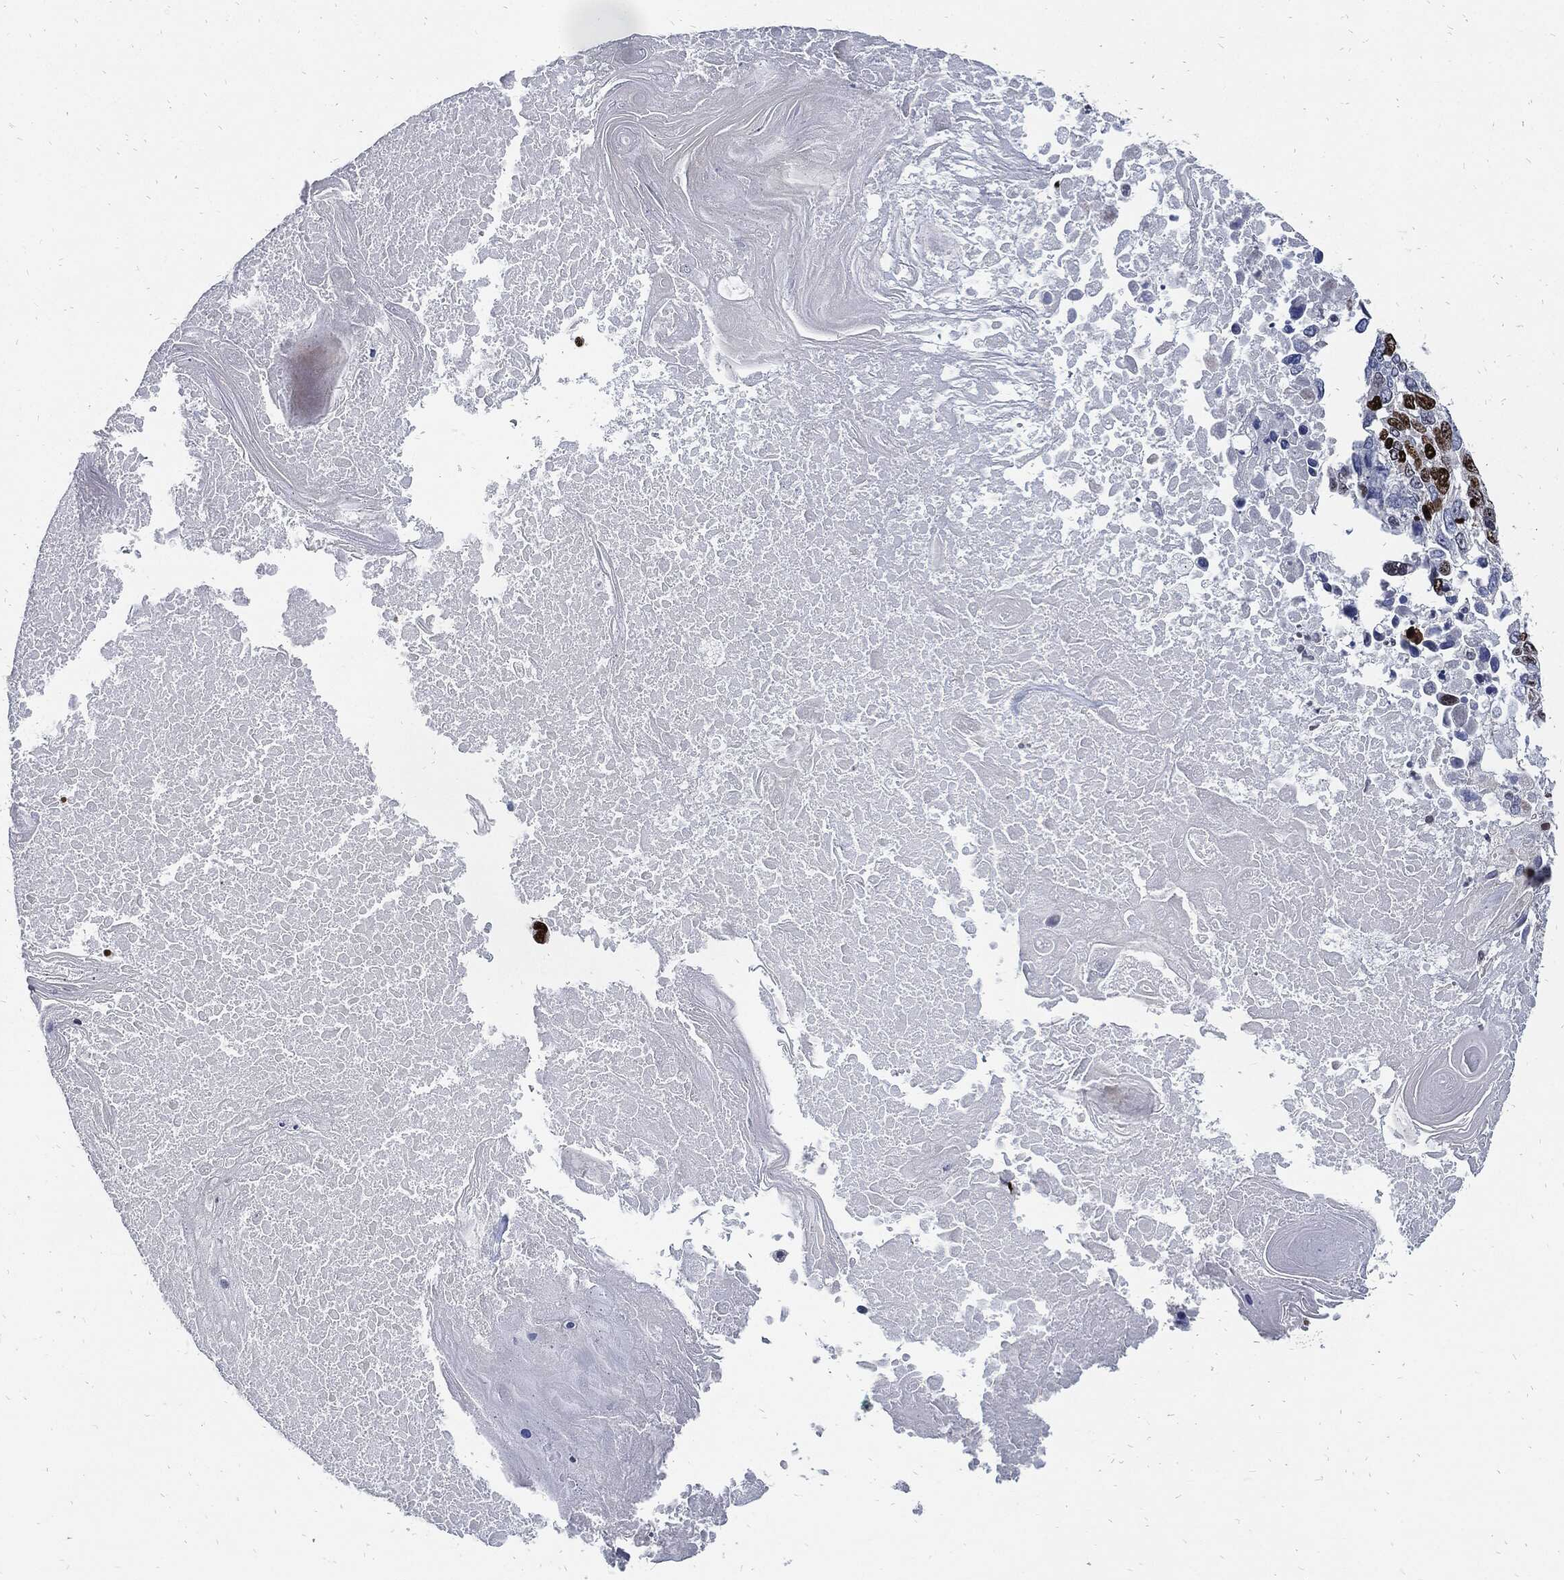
{"staining": {"intensity": "strong", "quantity": ">75%", "location": "nuclear"}, "tissue": "lung cancer", "cell_type": "Tumor cells", "image_type": "cancer", "snomed": [{"axis": "morphology", "description": "Squamous cell carcinoma, NOS"}, {"axis": "topography", "description": "Lung"}], "caption": "Human lung cancer stained with a protein marker shows strong staining in tumor cells.", "gene": "MKI67", "patient": {"sex": "male", "age": 82}}